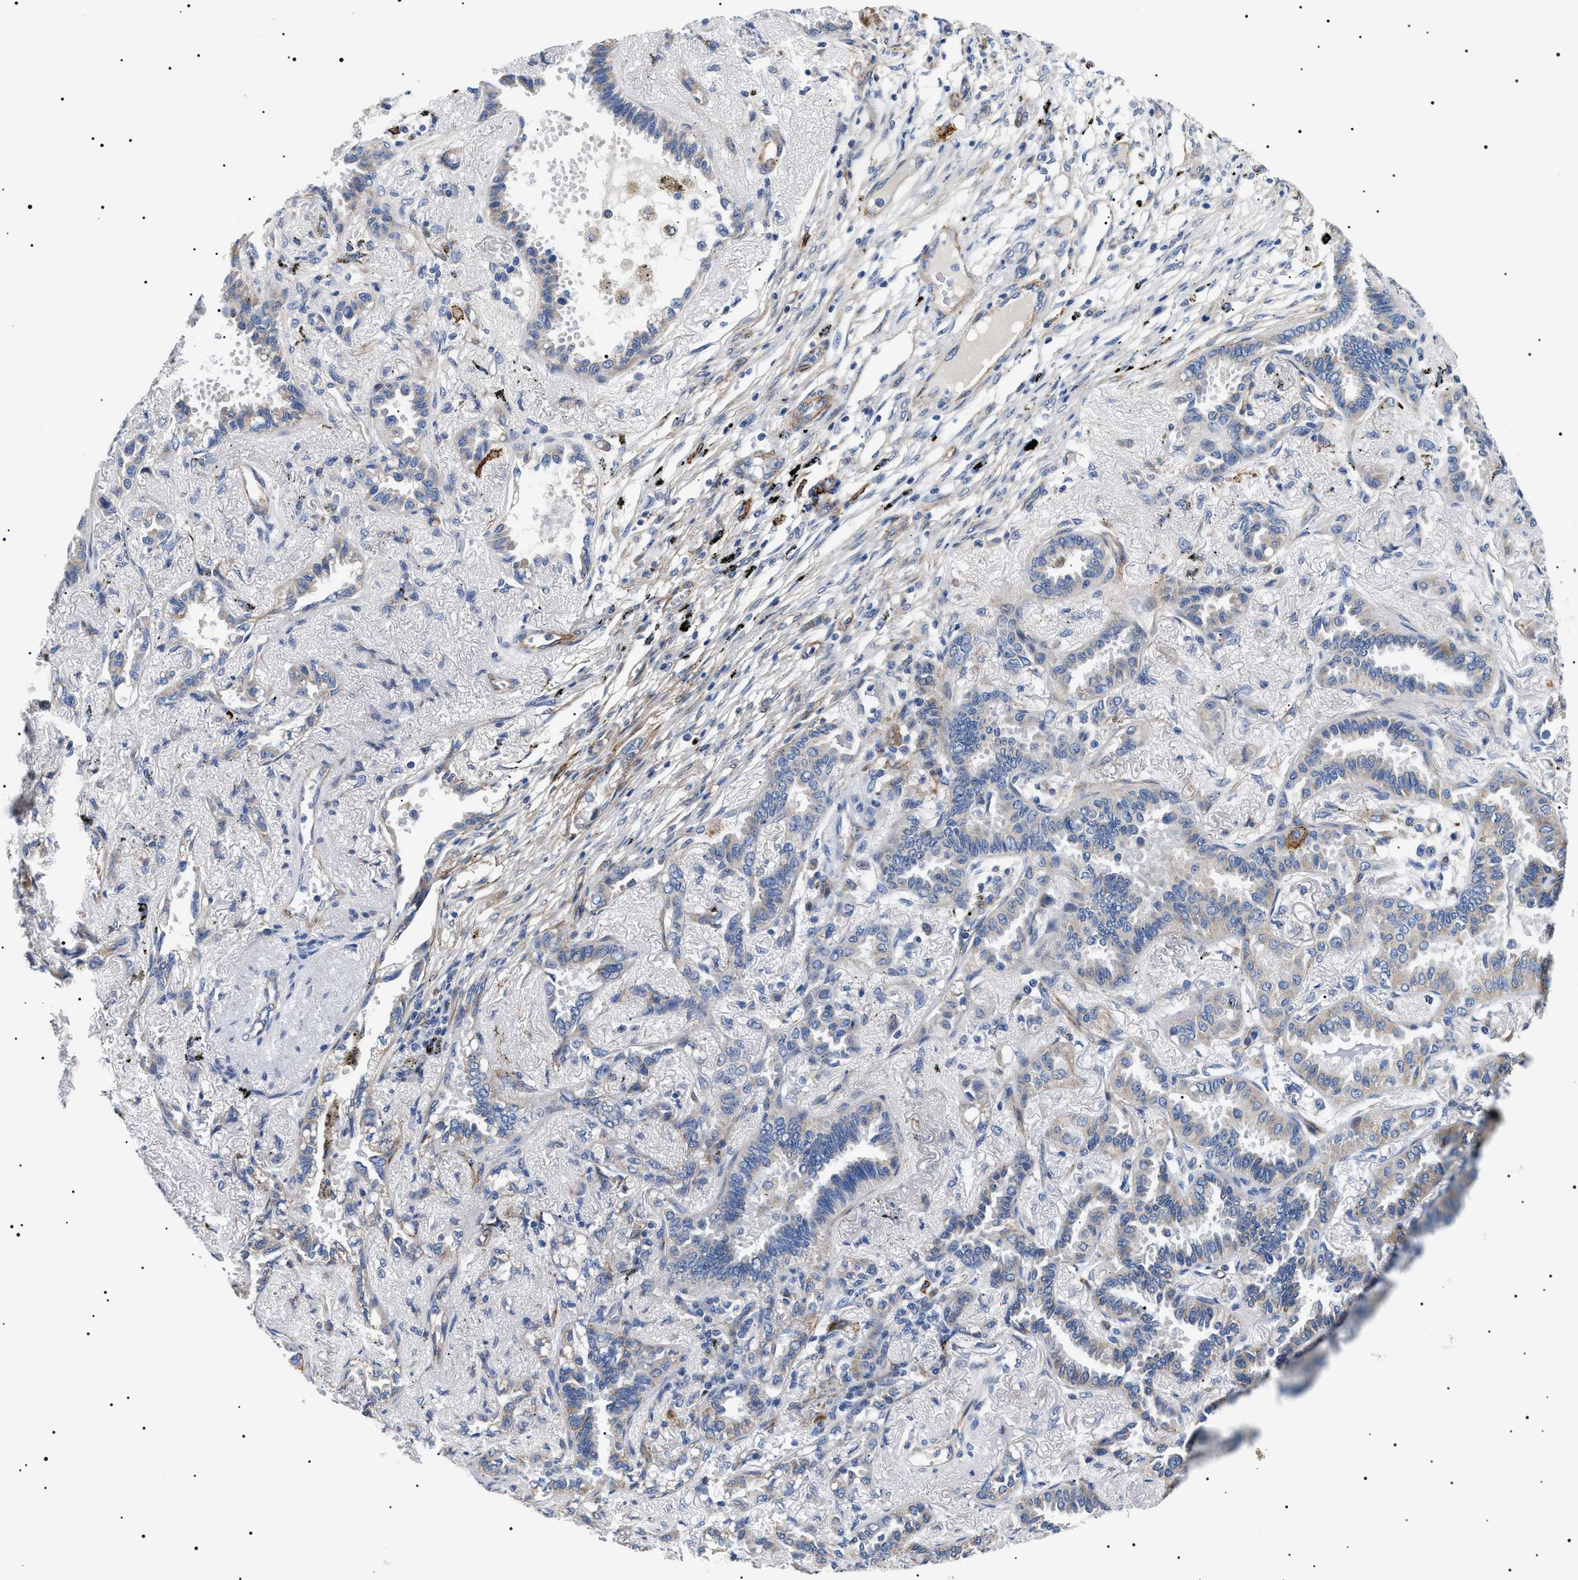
{"staining": {"intensity": "negative", "quantity": "none", "location": "none"}, "tissue": "lung cancer", "cell_type": "Tumor cells", "image_type": "cancer", "snomed": [{"axis": "morphology", "description": "Adenocarcinoma, NOS"}, {"axis": "topography", "description": "Lung"}], "caption": "Adenocarcinoma (lung) was stained to show a protein in brown. There is no significant staining in tumor cells.", "gene": "TMEM222", "patient": {"sex": "male", "age": 59}}